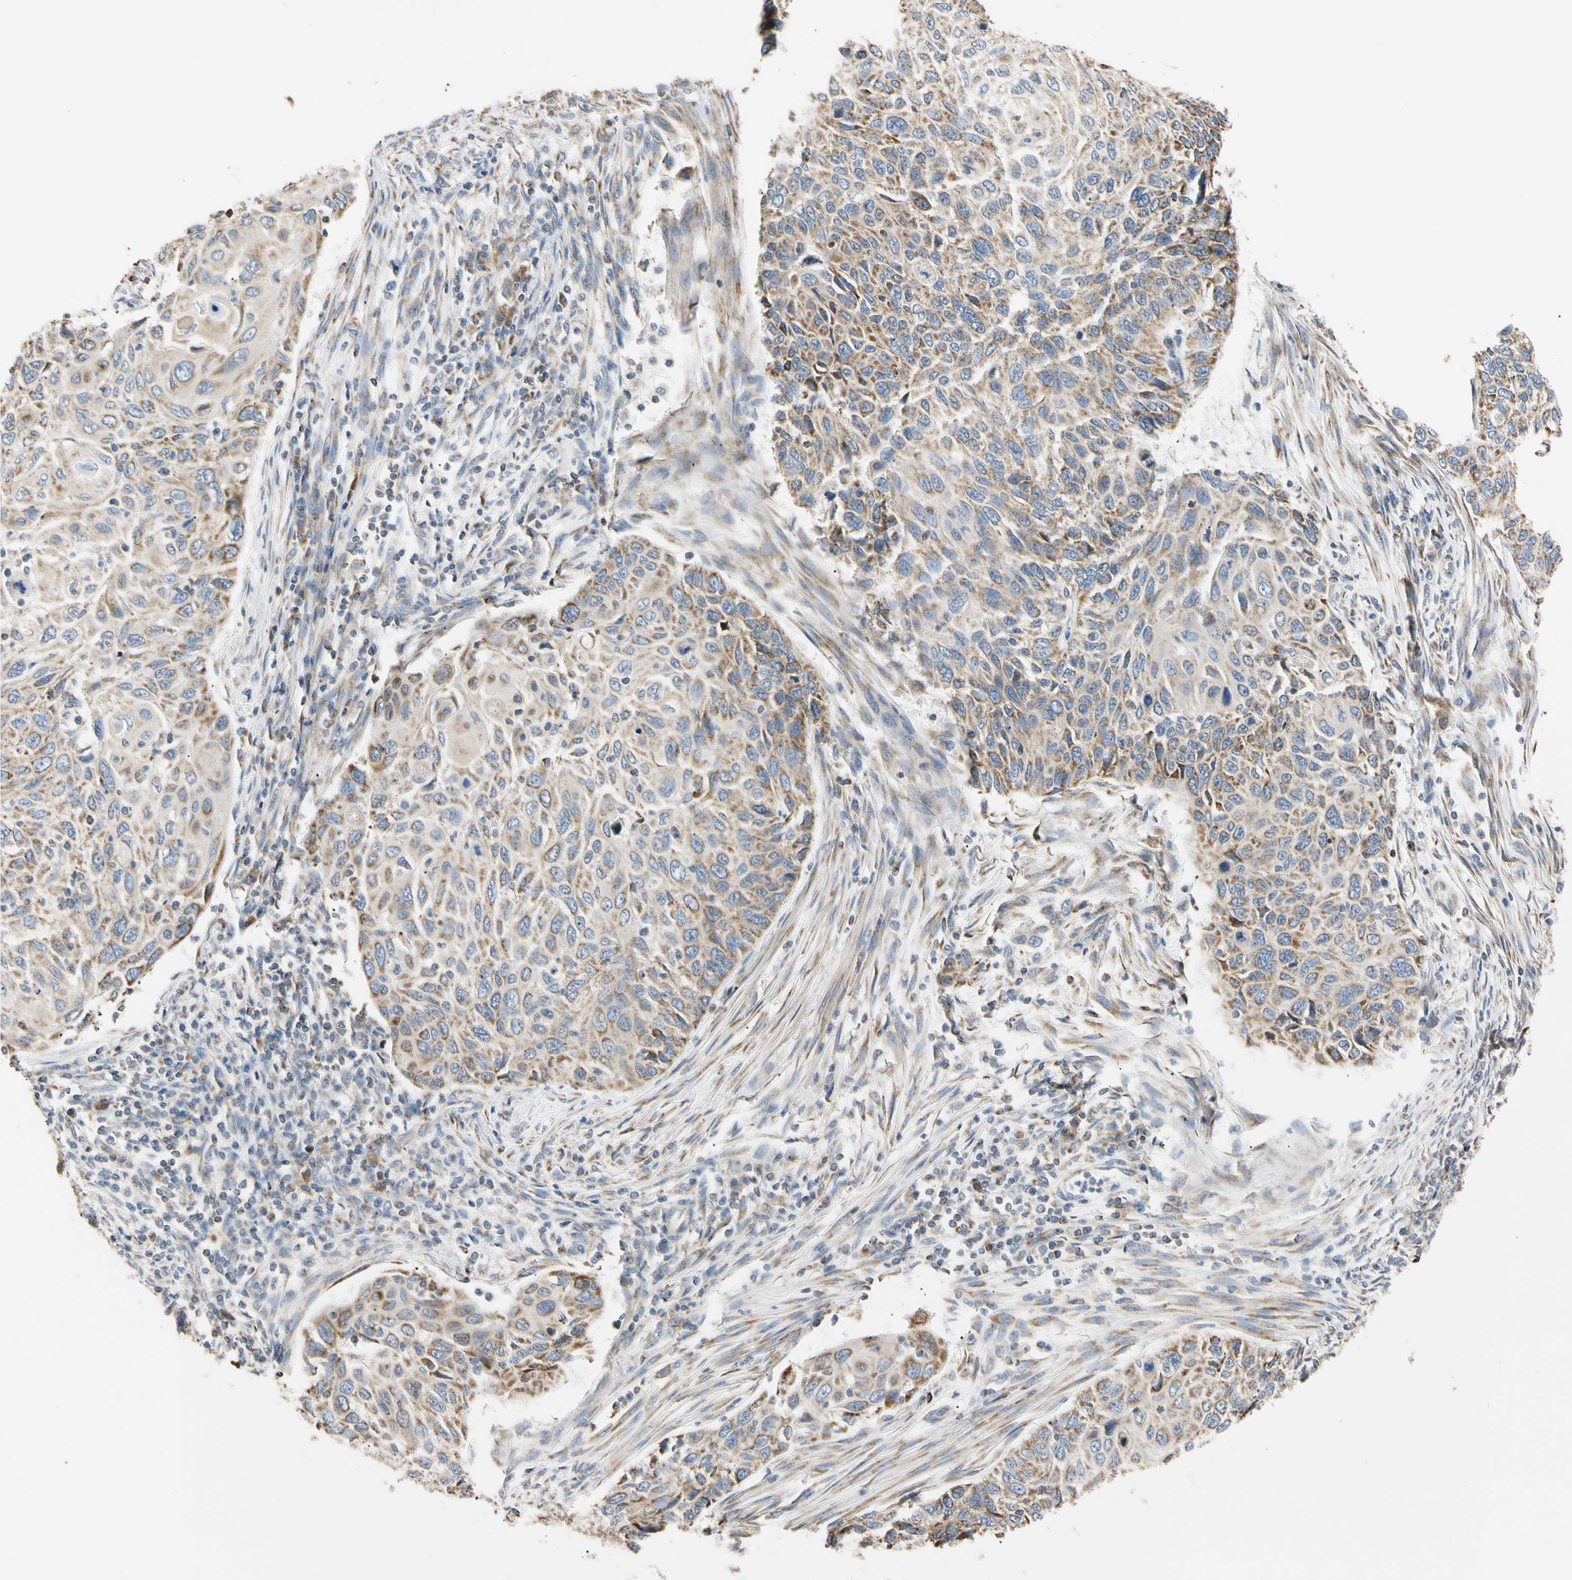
{"staining": {"intensity": "moderate", "quantity": "<25%", "location": "cytoplasmic/membranous"}, "tissue": "cervical cancer", "cell_type": "Tumor cells", "image_type": "cancer", "snomed": [{"axis": "morphology", "description": "Squamous cell carcinoma, NOS"}, {"axis": "topography", "description": "Cervix"}], "caption": "This is a photomicrograph of immunohistochemistry staining of cervical cancer, which shows moderate expression in the cytoplasmic/membranous of tumor cells.", "gene": "PLGRKT", "patient": {"sex": "female", "age": 70}}